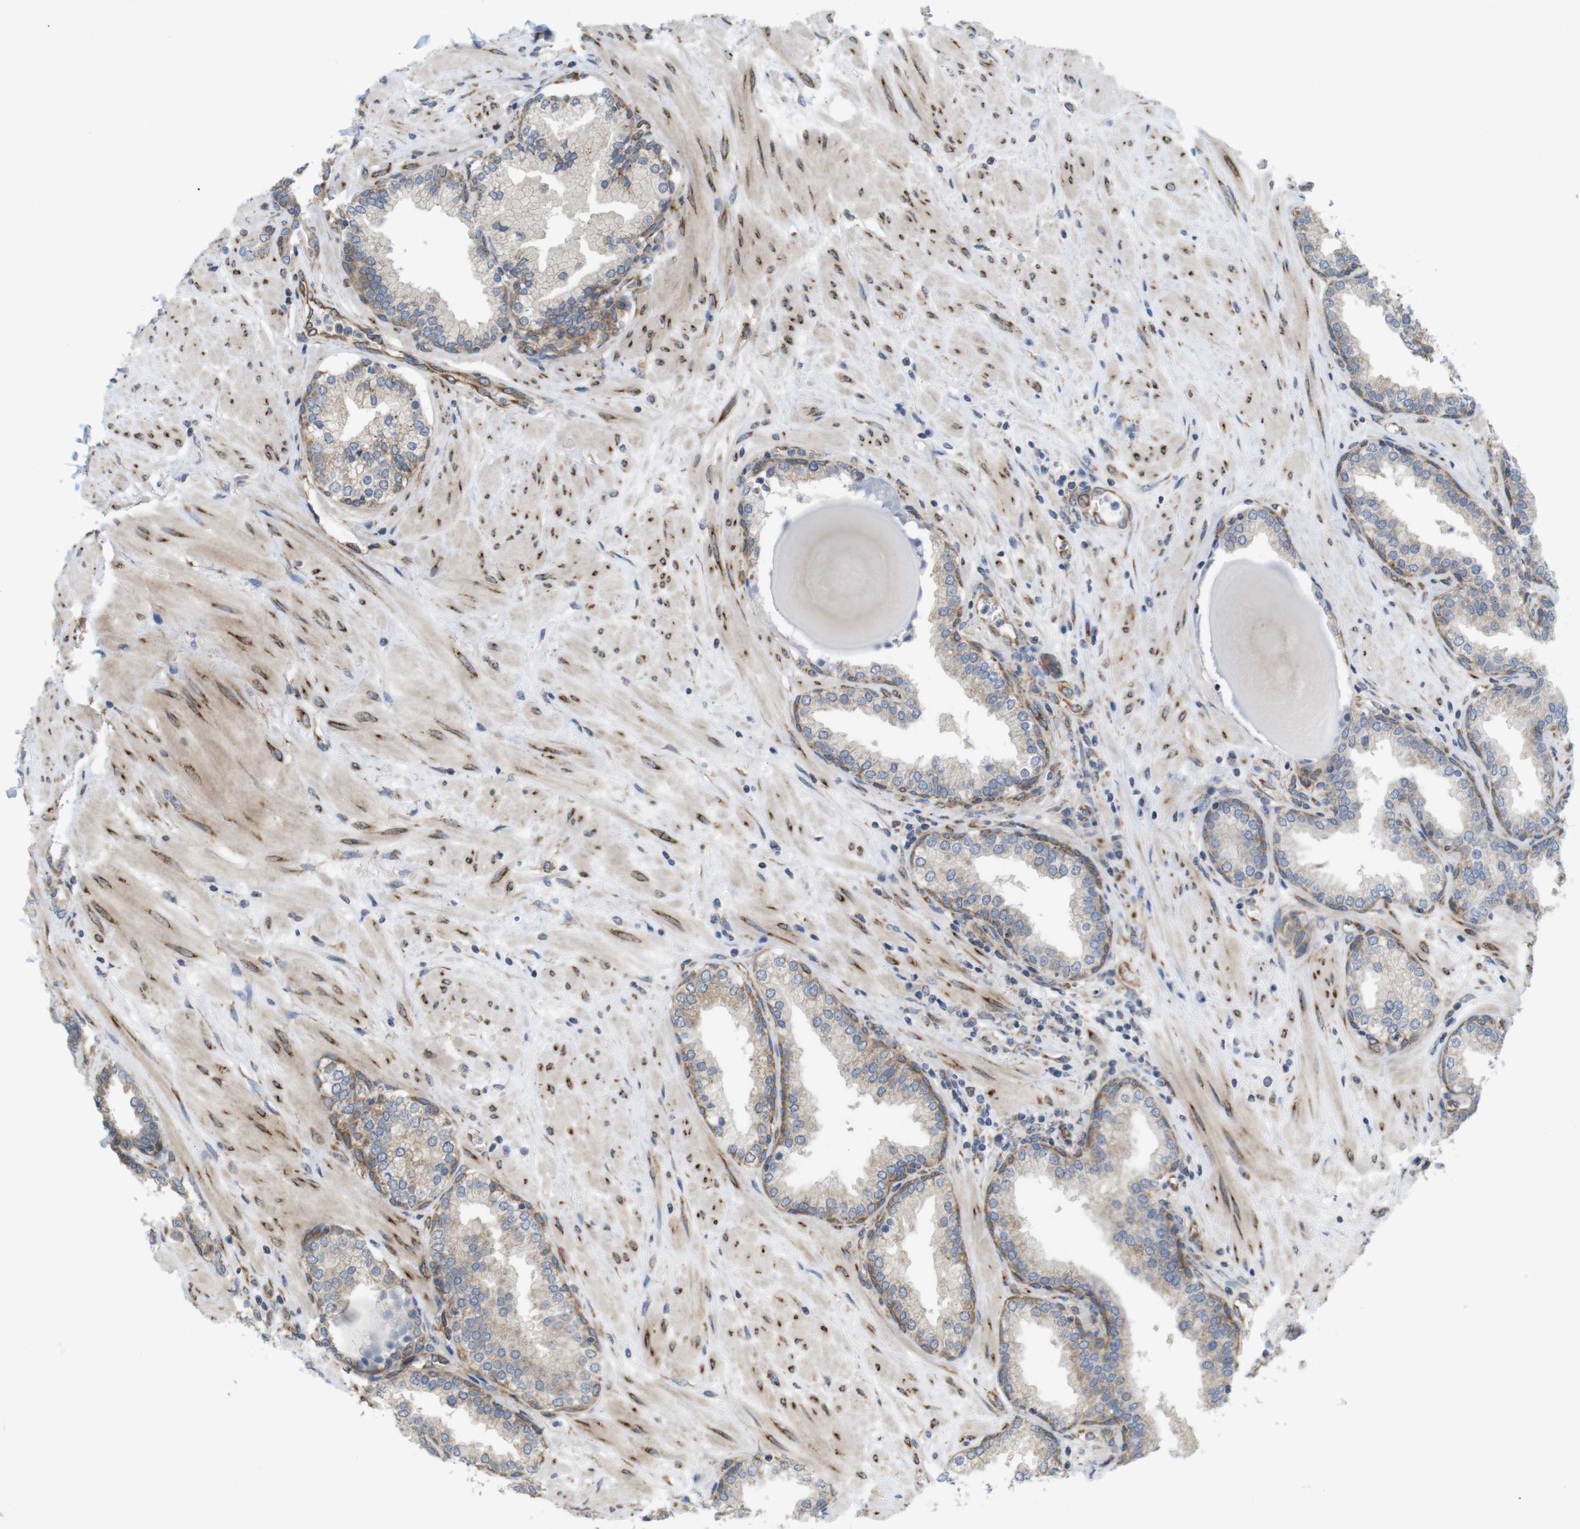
{"staining": {"intensity": "moderate", "quantity": "25%-75%", "location": "cytoplasmic/membranous"}, "tissue": "prostate", "cell_type": "Glandular cells", "image_type": "normal", "snomed": [{"axis": "morphology", "description": "Normal tissue, NOS"}, {"axis": "topography", "description": "Prostate"}], "caption": "A medium amount of moderate cytoplasmic/membranous positivity is appreciated in approximately 25%-75% of glandular cells in benign prostate. (Brightfield microscopy of DAB IHC at high magnification).", "gene": "PCNX2", "patient": {"sex": "male", "age": 51}}